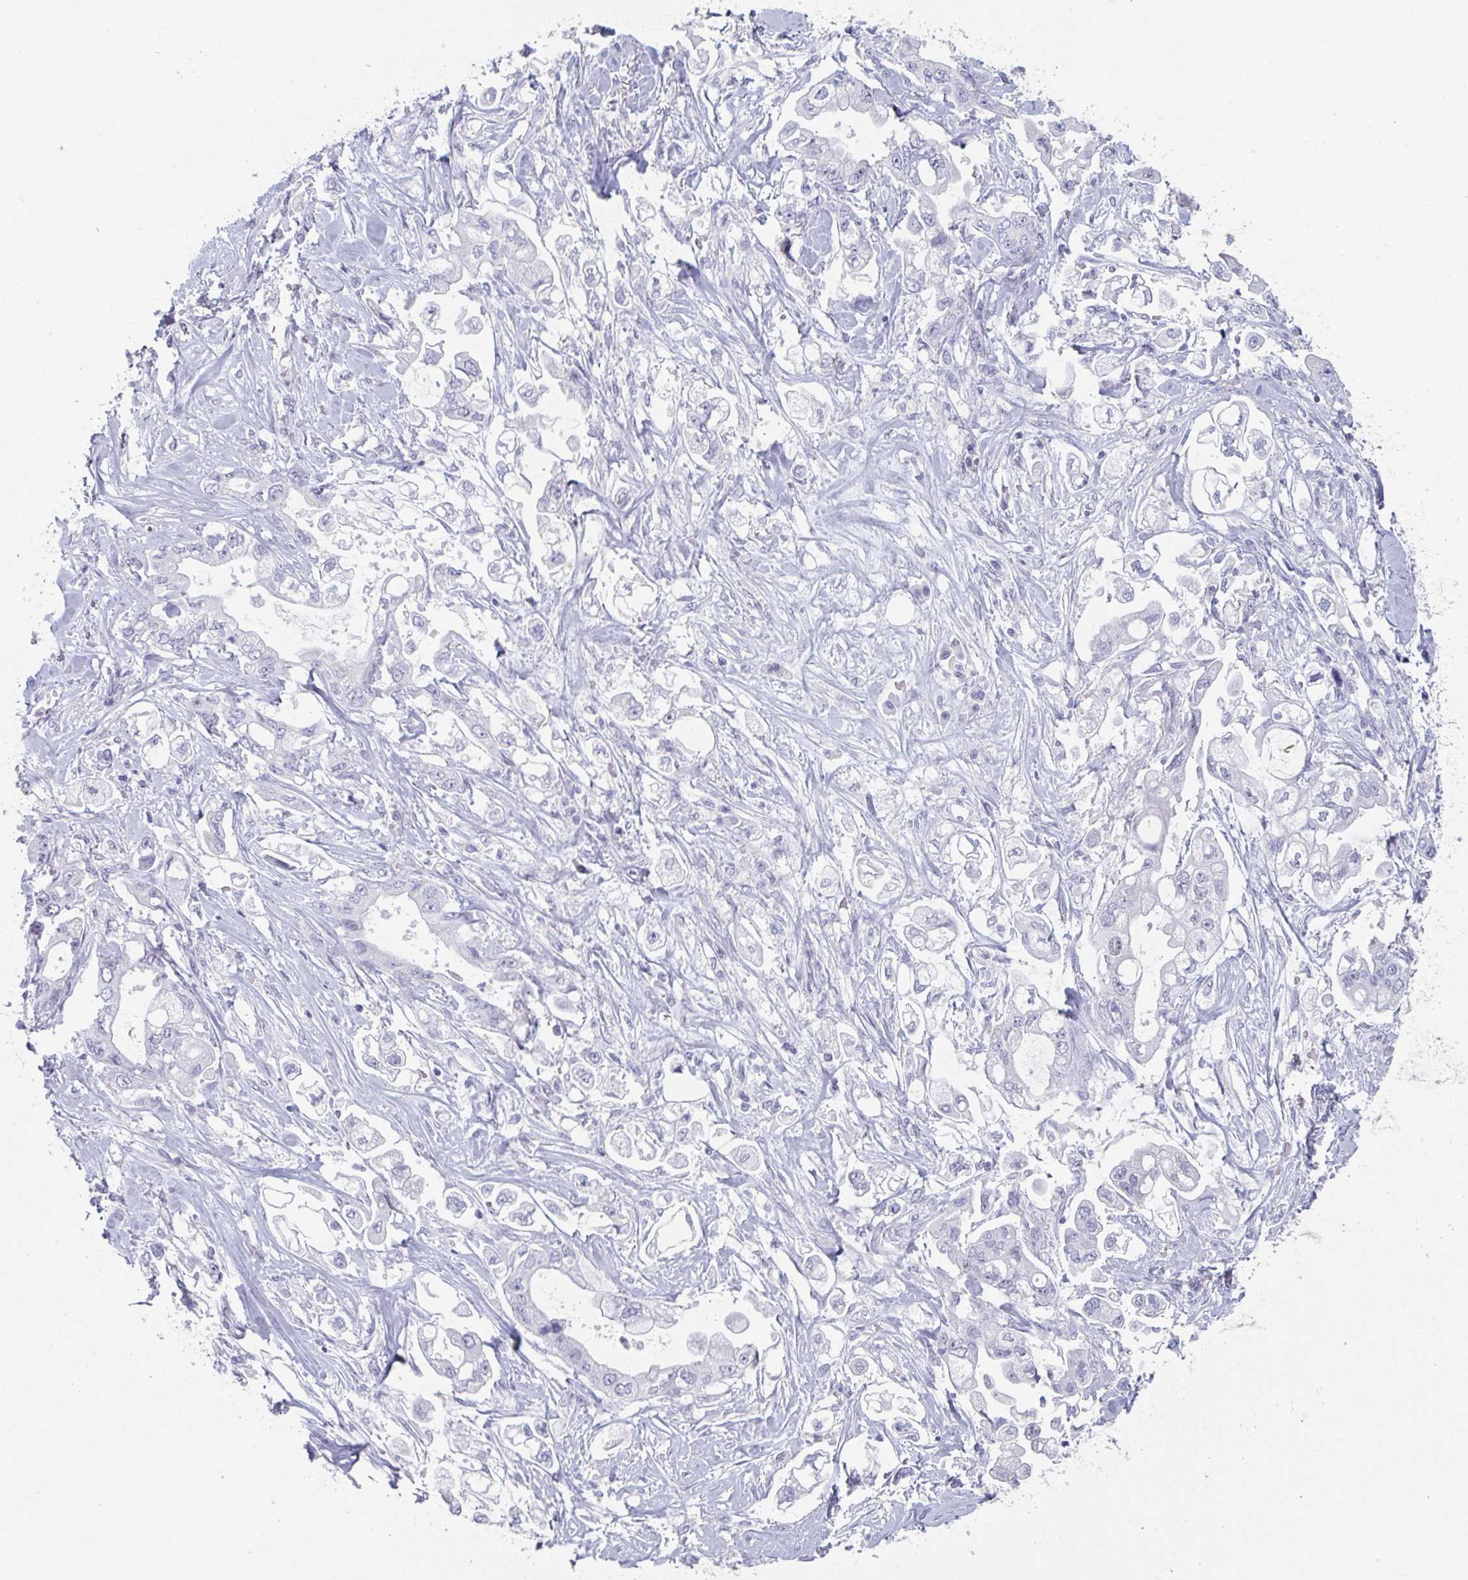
{"staining": {"intensity": "negative", "quantity": "none", "location": "none"}, "tissue": "stomach cancer", "cell_type": "Tumor cells", "image_type": "cancer", "snomed": [{"axis": "morphology", "description": "Adenocarcinoma, NOS"}, {"axis": "topography", "description": "Stomach"}], "caption": "Immunohistochemistry histopathology image of human stomach cancer stained for a protein (brown), which displays no staining in tumor cells.", "gene": "RUBCN", "patient": {"sex": "male", "age": 62}}